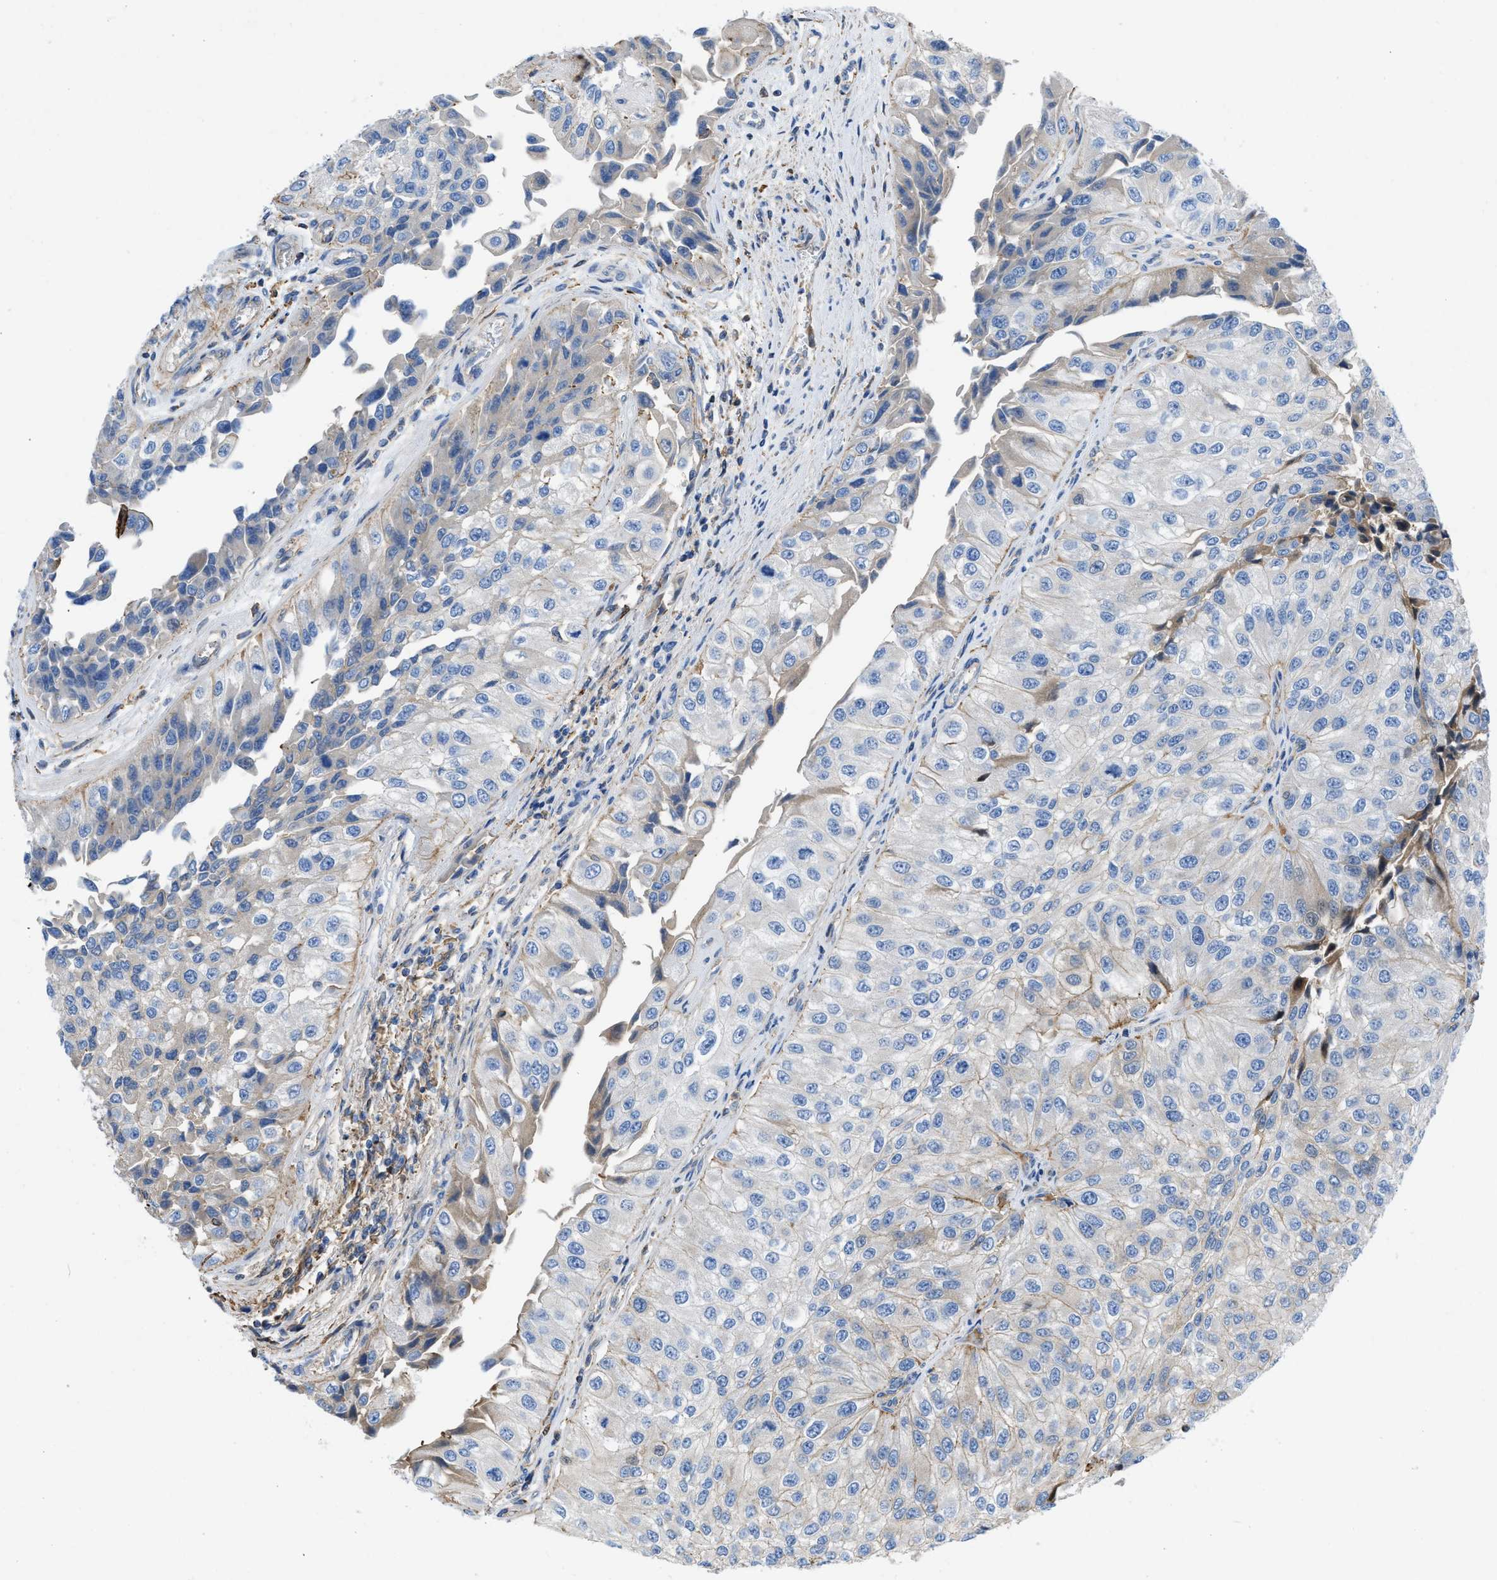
{"staining": {"intensity": "weak", "quantity": "<25%", "location": "cytoplasmic/membranous"}, "tissue": "urothelial cancer", "cell_type": "Tumor cells", "image_type": "cancer", "snomed": [{"axis": "morphology", "description": "Urothelial carcinoma, High grade"}, {"axis": "topography", "description": "Kidney"}, {"axis": "topography", "description": "Urinary bladder"}], "caption": "Tumor cells are negative for brown protein staining in urothelial carcinoma (high-grade).", "gene": "ATP6V0D1", "patient": {"sex": "male", "age": 77}}